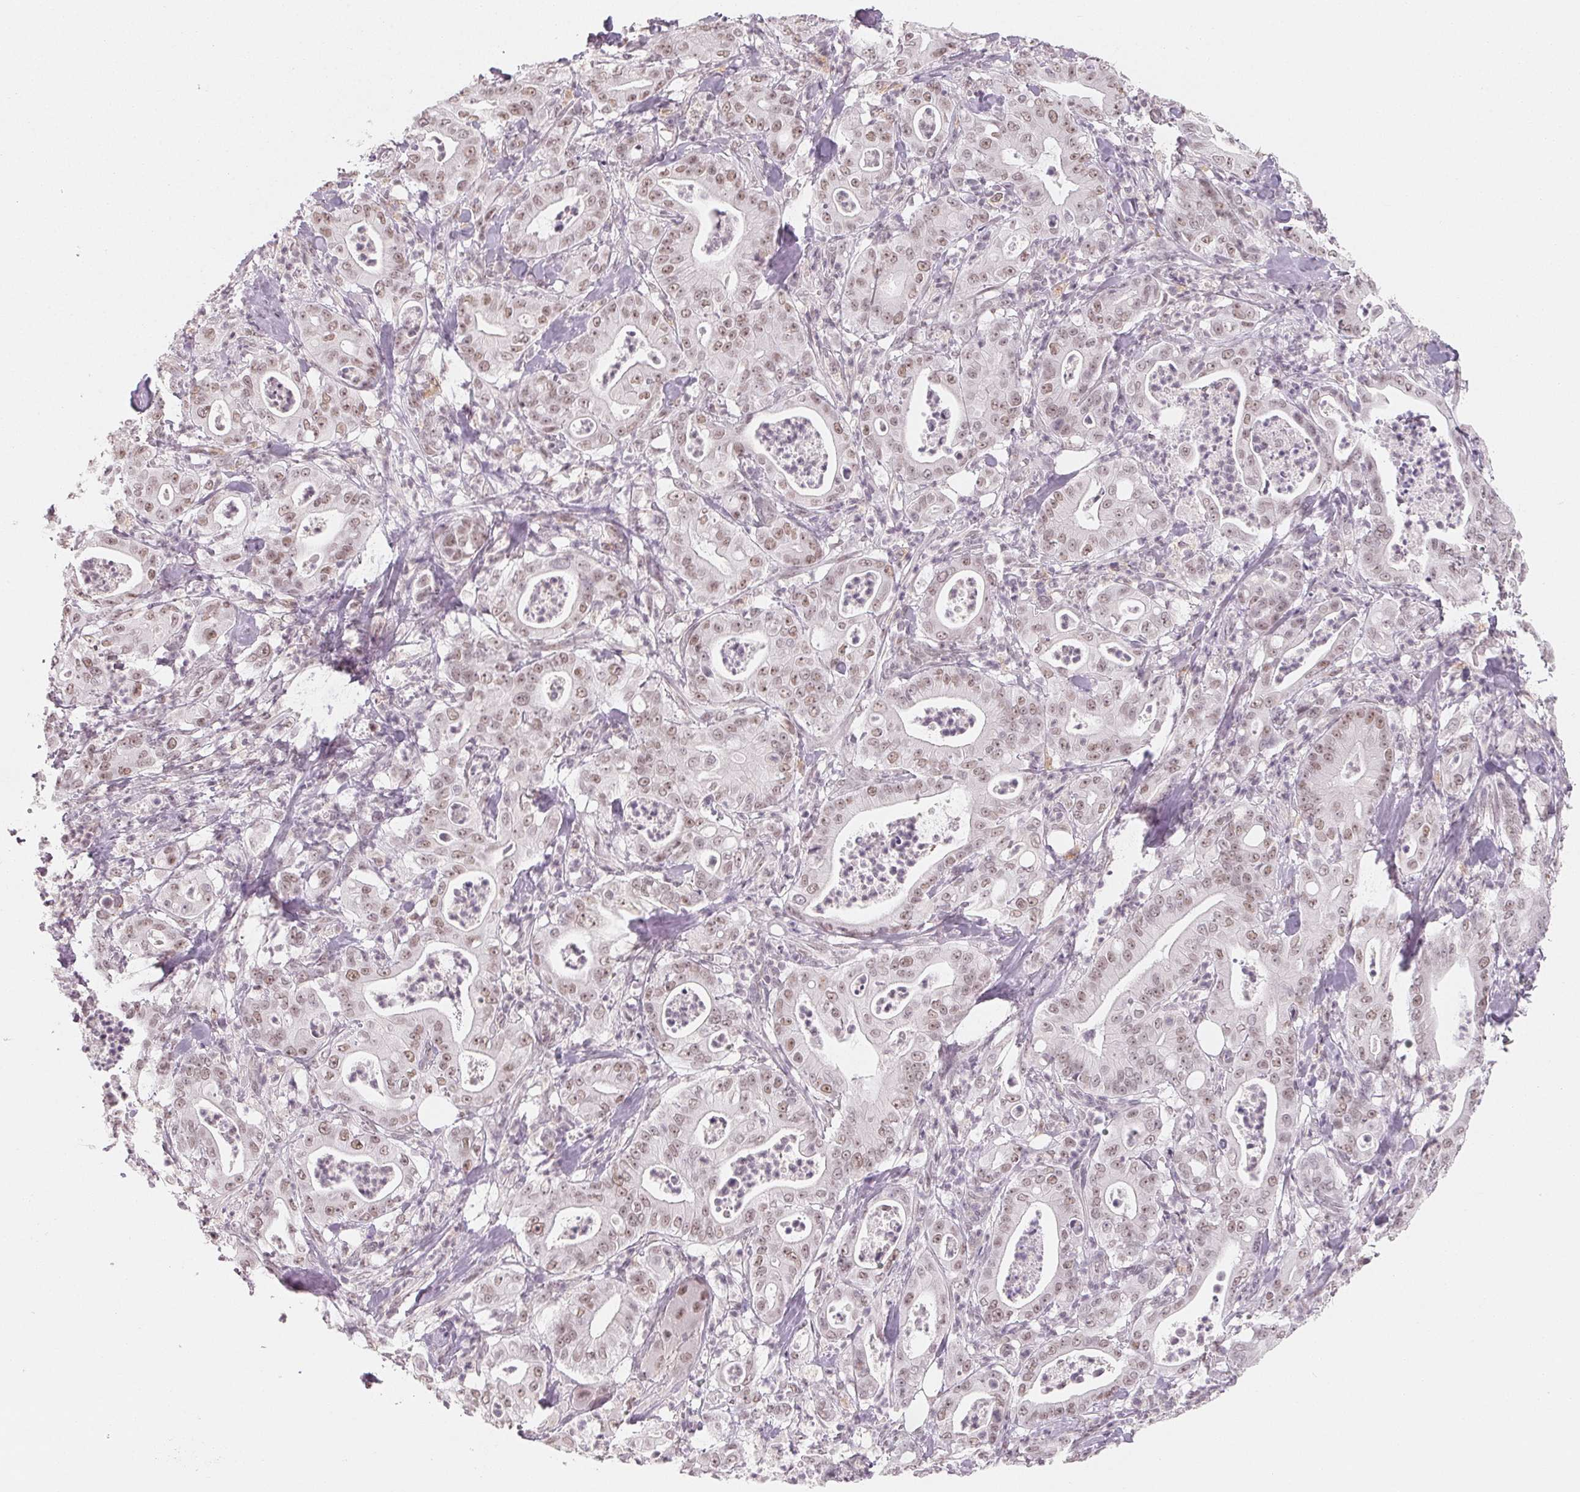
{"staining": {"intensity": "weak", "quantity": "25%-75%", "location": "nuclear"}, "tissue": "pancreatic cancer", "cell_type": "Tumor cells", "image_type": "cancer", "snomed": [{"axis": "morphology", "description": "Adenocarcinoma, NOS"}, {"axis": "topography", "description": "Pancreas"}], "caption": "A brown stain labels weak nuclear positivity of a protein in human pancreatic cancer (adenocarcinoma) tumor cells. (DAB (3,3'-diaminobenzidine) = brown stain, brightfield microscopy at high magnification).", "gene": "NXF3", "patient": {"sex": "male", "age": 71}}